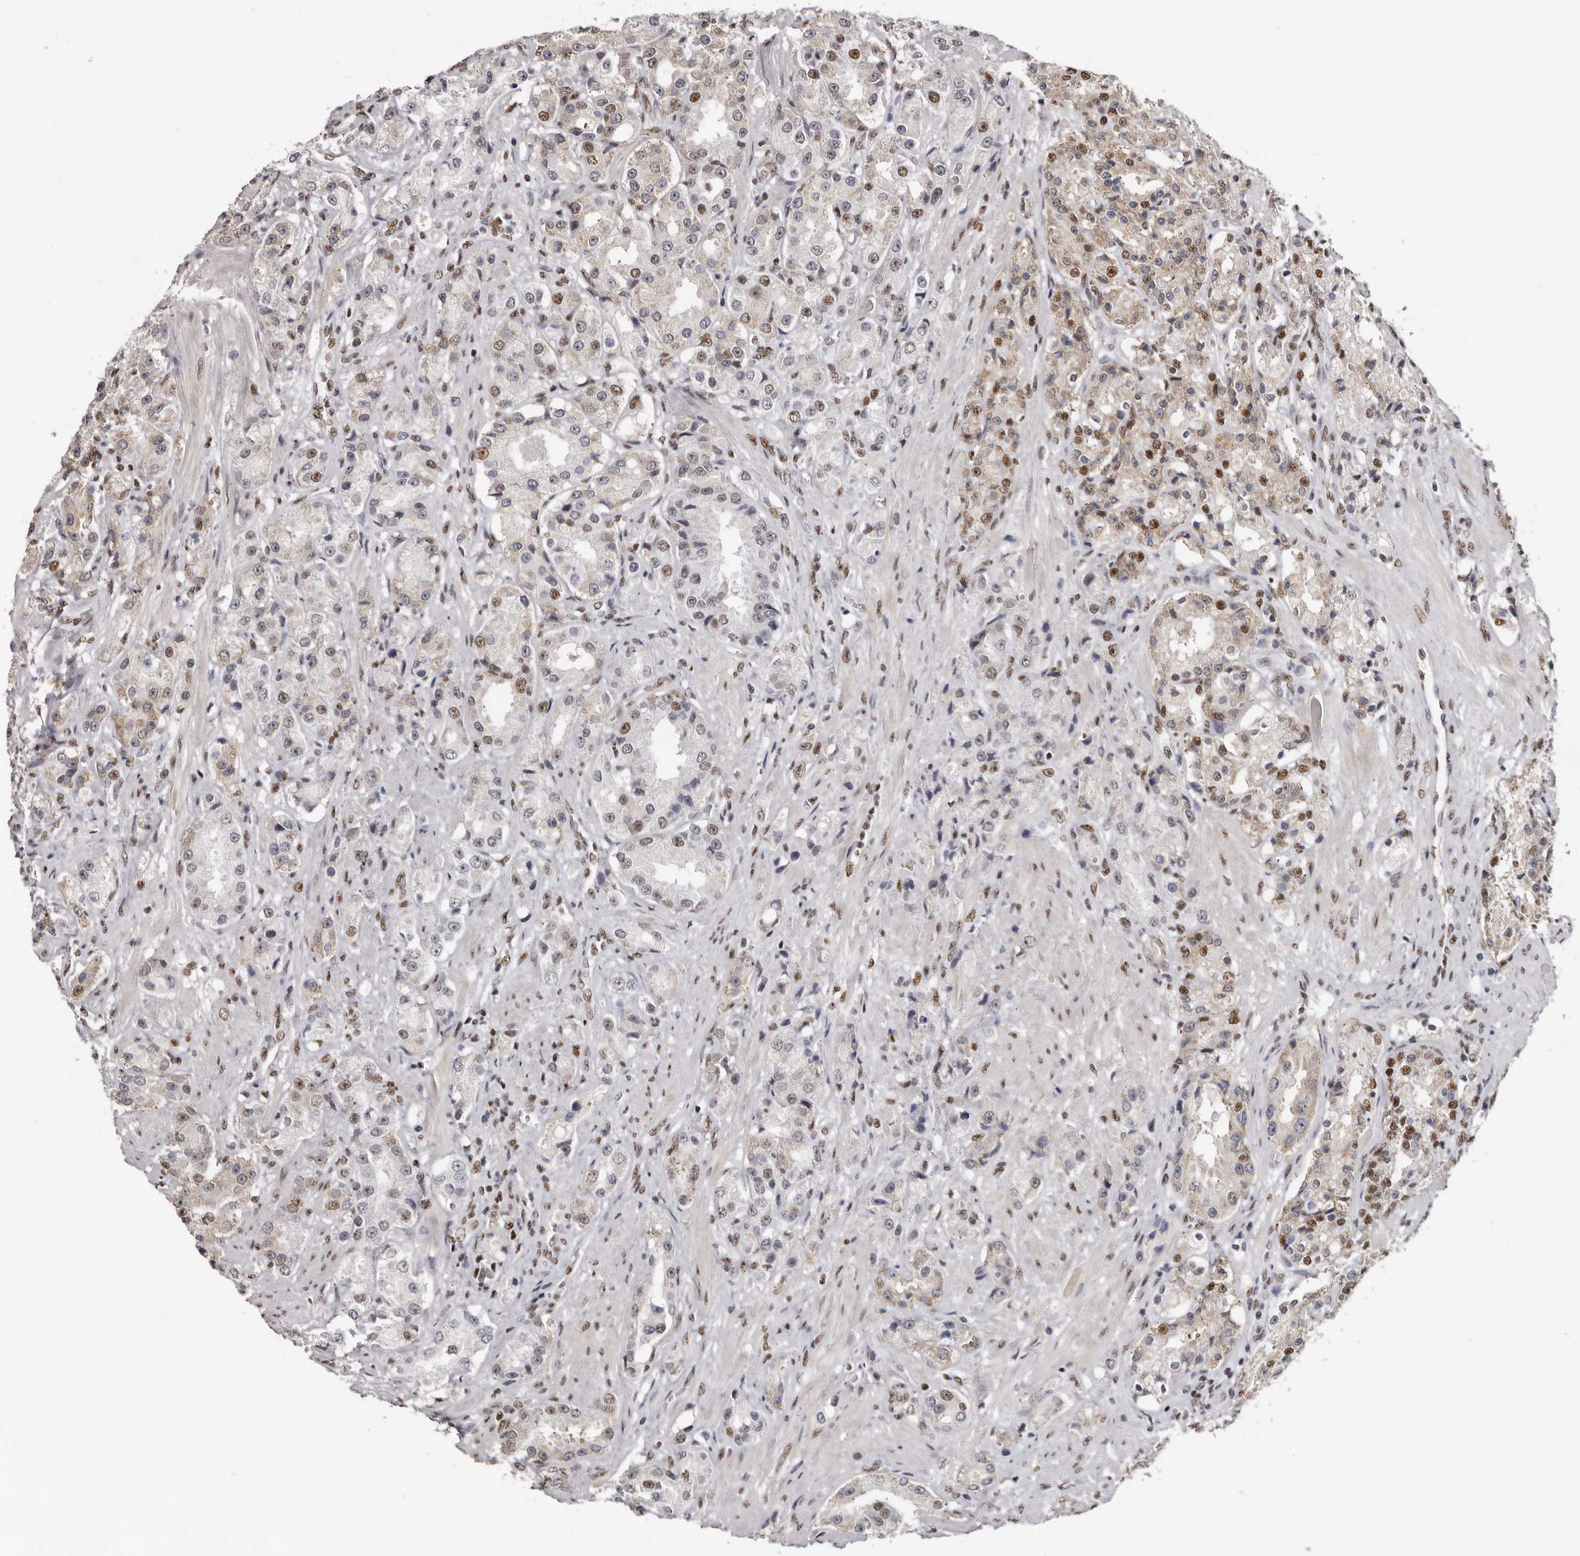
{"staining": {"intensity": "moderate", "quantity": "<25%", "location": "nuclear"}, "tissue": "prostate cancer", "cell_type": "Tumor cells", "image_type": "cancer", "snomed": [{"axis": "morphology", "description": "Adenocarcinoma, High grade"}, {"axis": "topography", "description": "Prostate"}], "caption": "Protein staining by immunohistochemistry shows moderate nuclear positivity in about <25% of tumor cells in adenocarcinoma (high-grade) (prostate).", "gene": "SCAF4", "patient": {"sex": "male", "age": 60}}